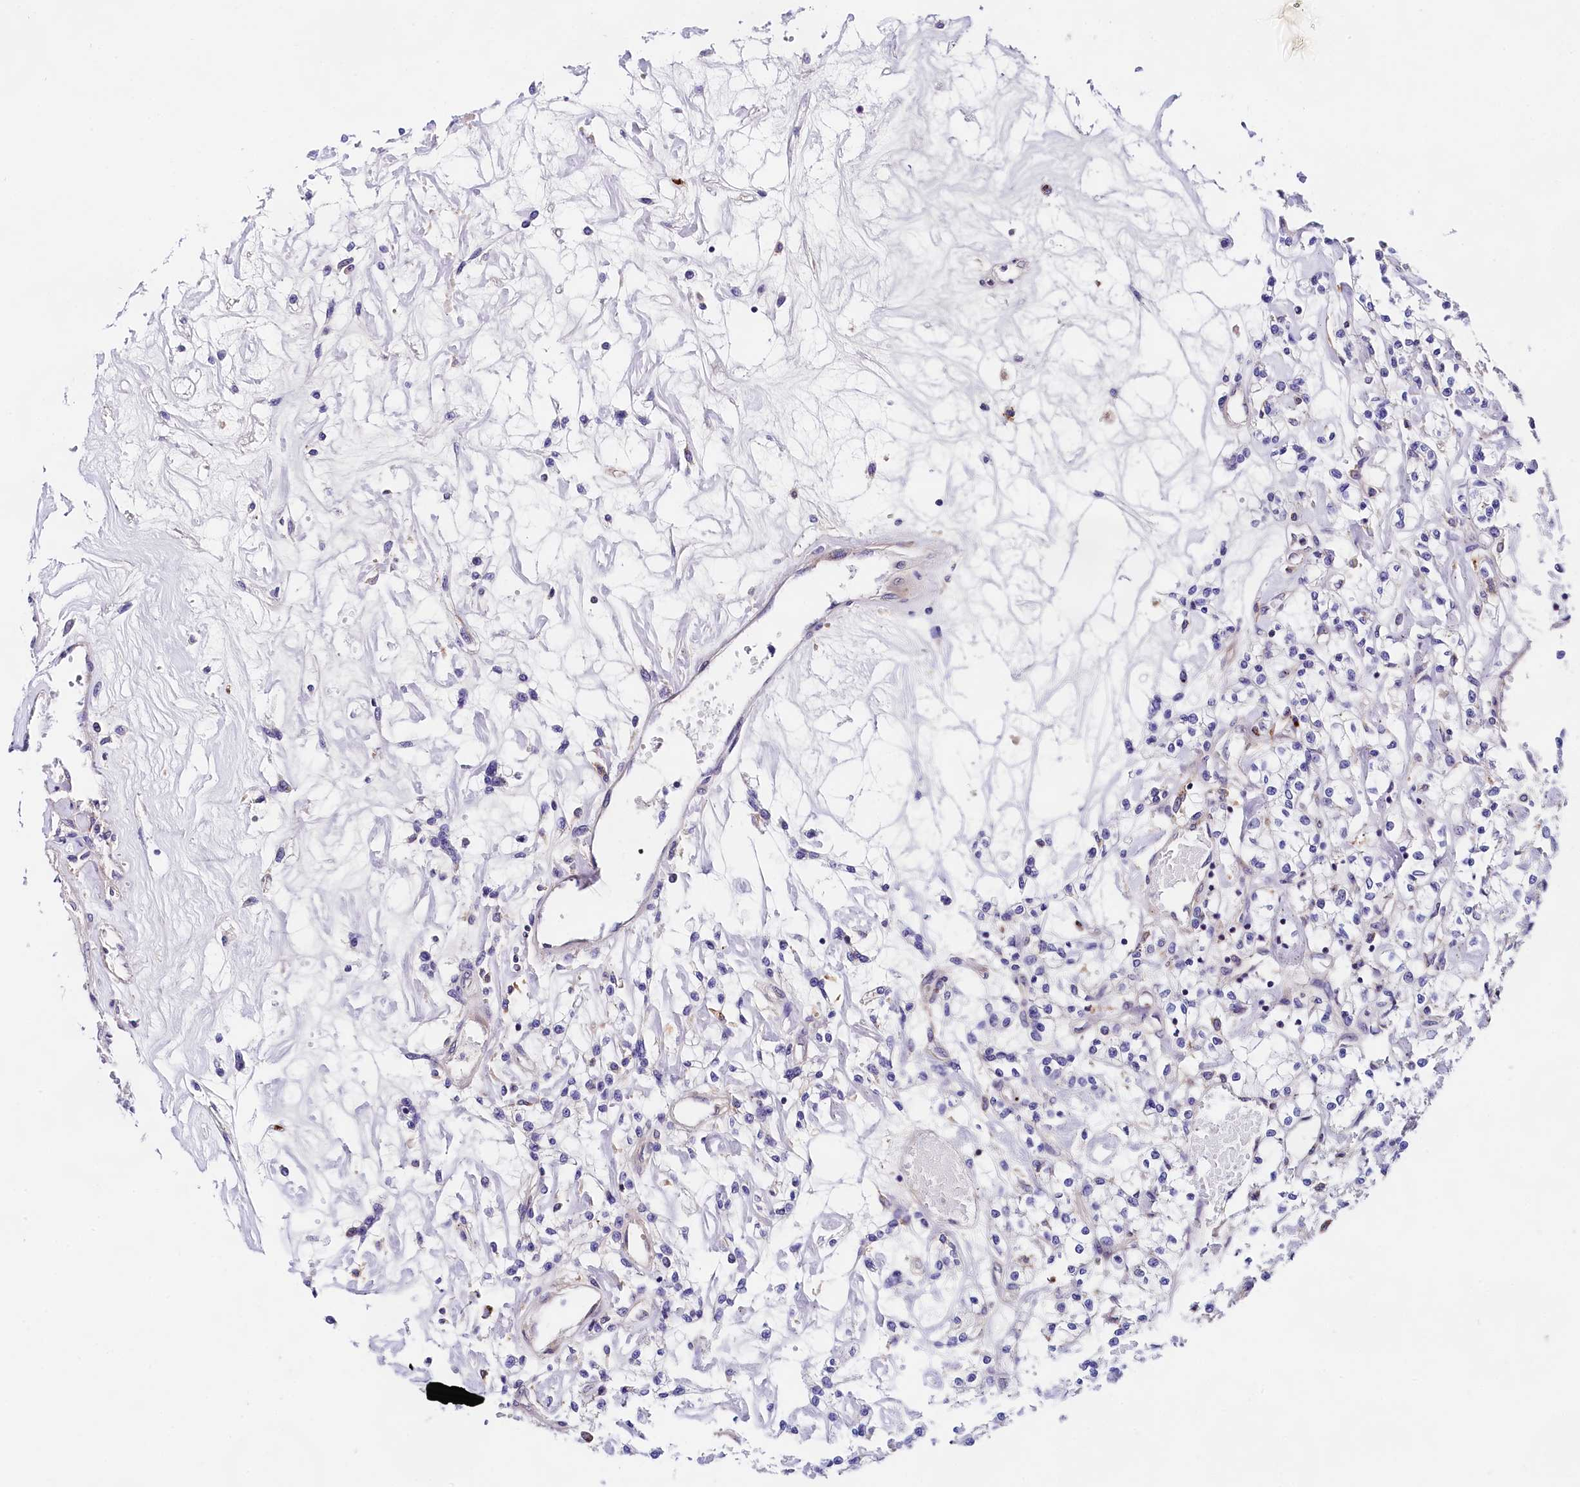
{"staining": {"intensity": "negative", "quantity": "none", "location": "none"}, "tissue": "renal cancer", "cell_type": "Tumor cells", "image_type": "cancer", "snomed": [{"axis": "morphology", "description": "Adenocarcinoma, NOS"}, {"axis": "topography", "description": "Kidney"}], "caption": "IHC image of adenocarcinoma (renal) stained for a protein (brown), which reveals no expression in tumor cells. (DAB (3,3'-diaminobenzidine) immunohistochemistry with hematoxylin counter stain).", "gene": "OAS3", "patient": {"sex": "female", "age": 59}}